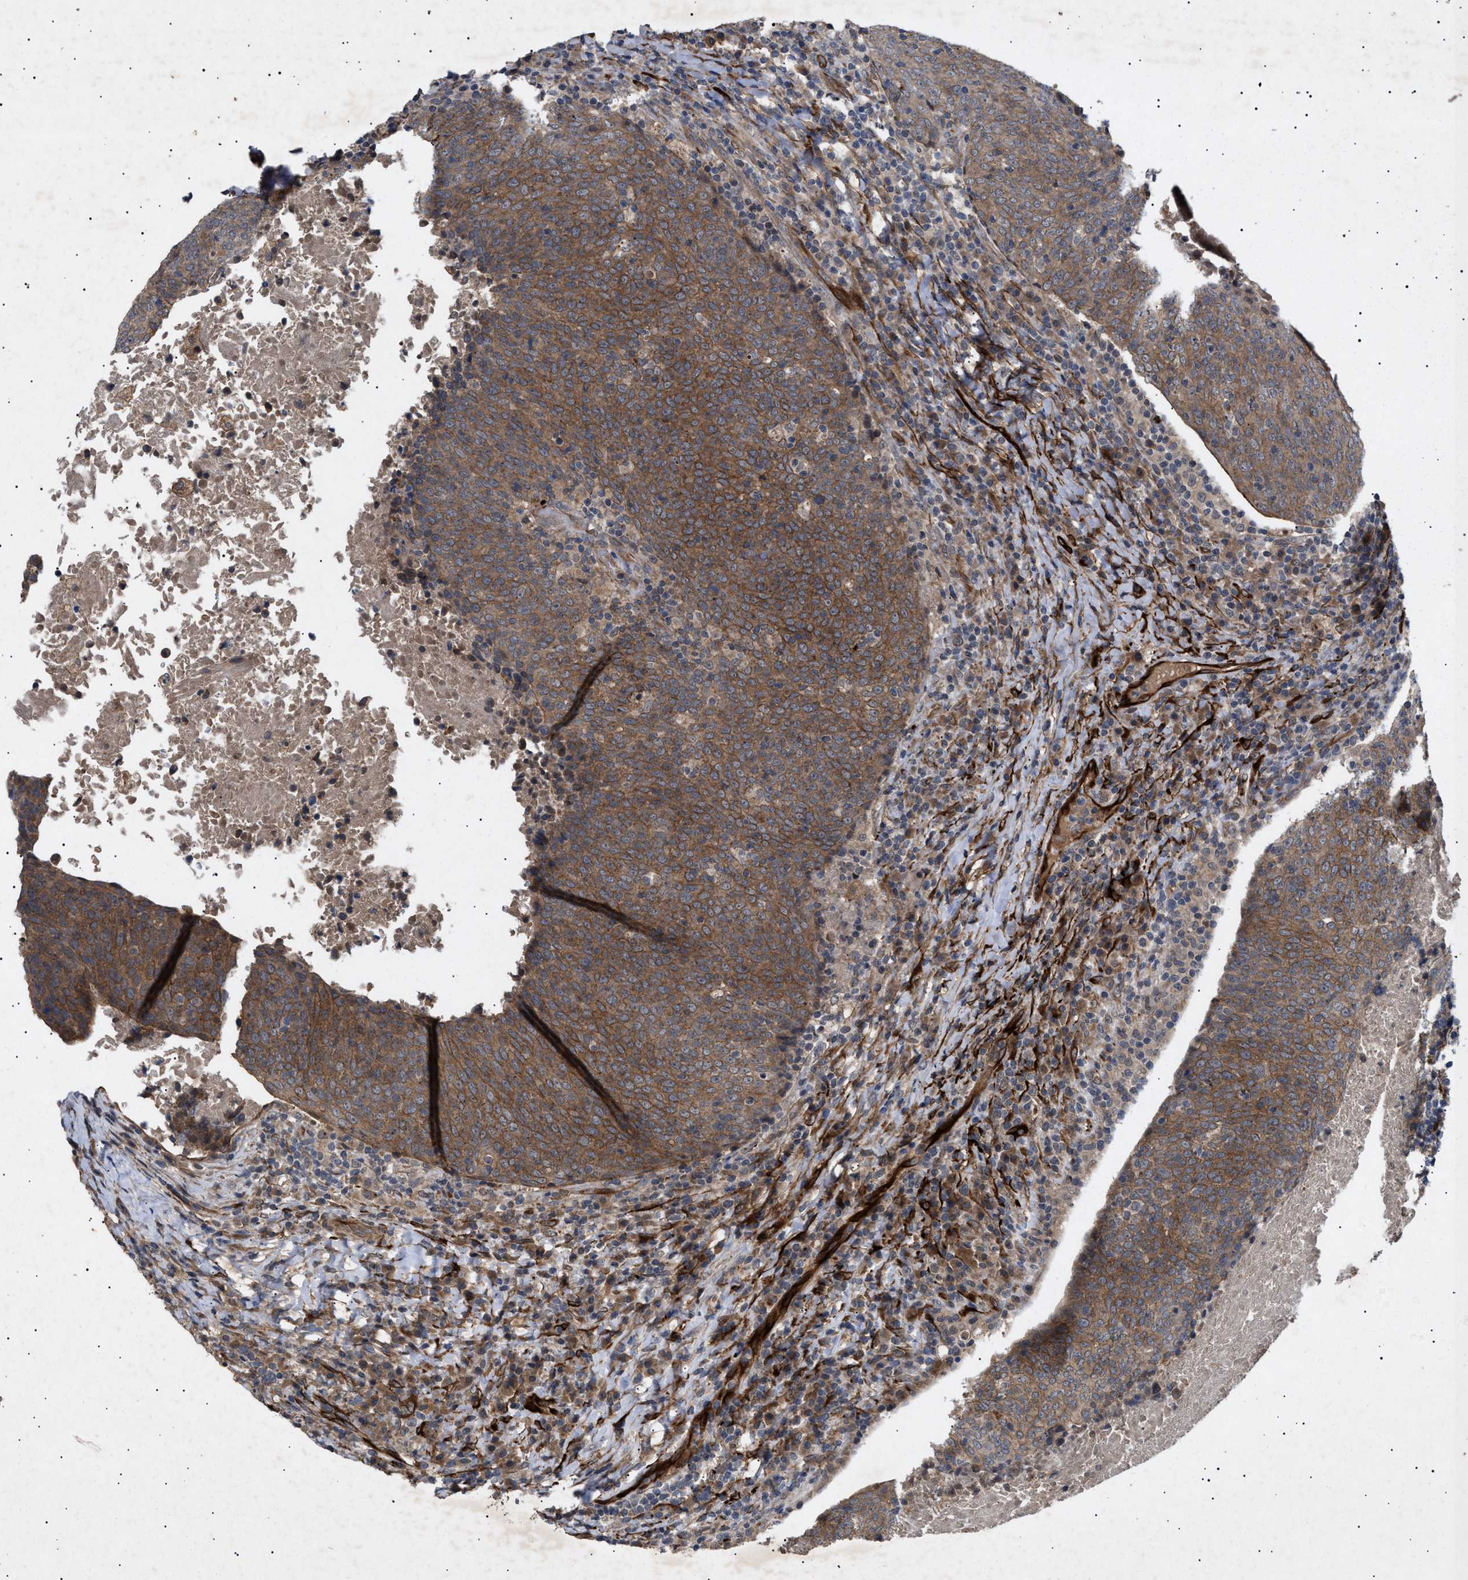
{"staining": {"intensity": "moderate", "quantity": ">75%", "location": "cytoplasmic/membranous"}, "tissue": "head and neck cancer", "cell_type": "Tumor cells", "image_type": "cancer", "snomed": [{"axis": "morphology", "description": "Squamous cell carcinoma, NOS"}, {"axis": "morphology", "description": "Squamous cell carcinoma, metastatic, NOS"}, {"axis": "topography", "description": "Lymph node"}, {"axis": "topography", "description": "Head-Neck"}], "caption": "Tumor cells display moderate cytoplasmic/membranous staining in about >75% of cells in head and neck cancer (metastatic squamous cell carcinoma).", "gene": "SIRT5", "patient": {"sex": "male", "age": 62}}